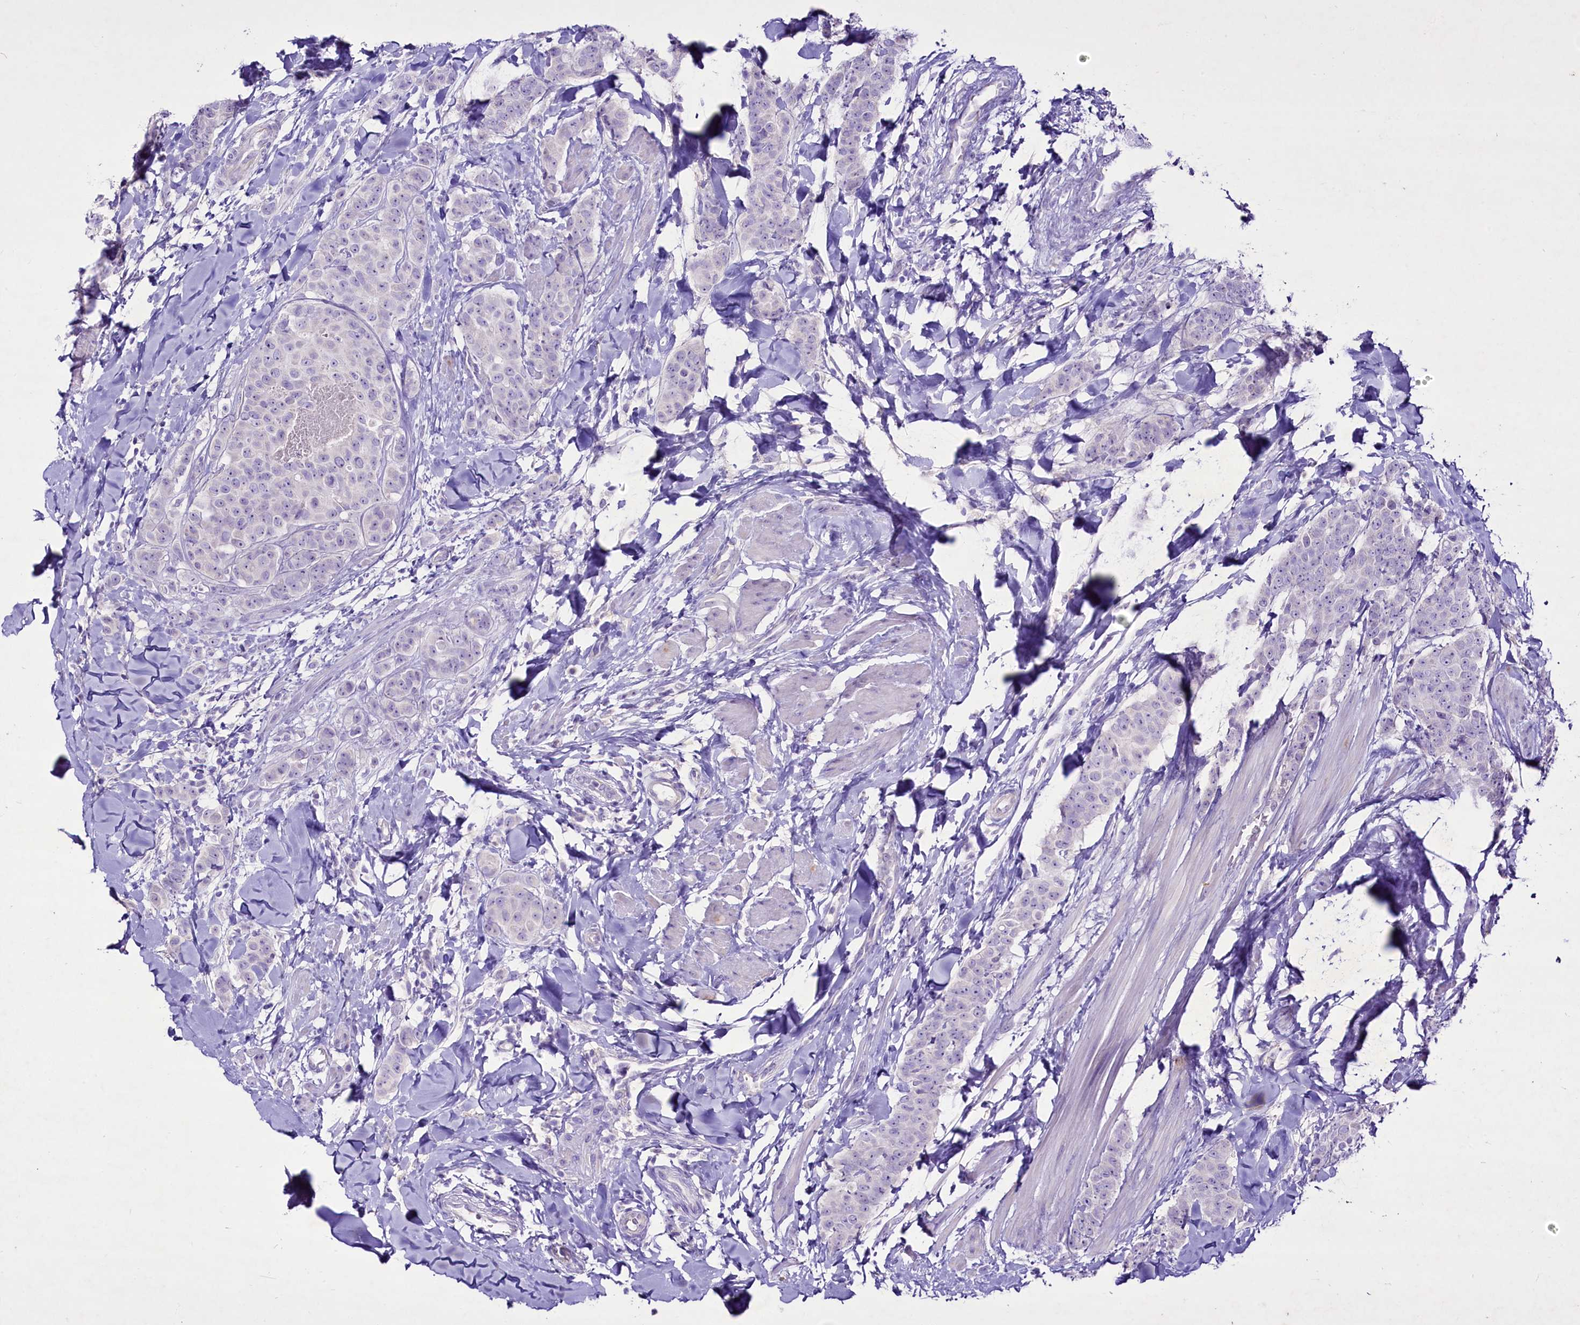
{"staining": {"intensity": "negative", "quantity": "none", "location": "none"}, "tissue": "breast cancer", "cell_type": "Tumor cells", "image_type": "cancer", "snomed": [{"axis": "morphology", "description": "Duct carcinoma"}, {"axis": "topography", "description": "Breast"}], "caption": "Immunohistochemistry of intraductal carcinoma (breast) demonstrates no staining in tumor cells.", "gene": "FAM209B", "patient": {"sex": "female", "age": 40}}